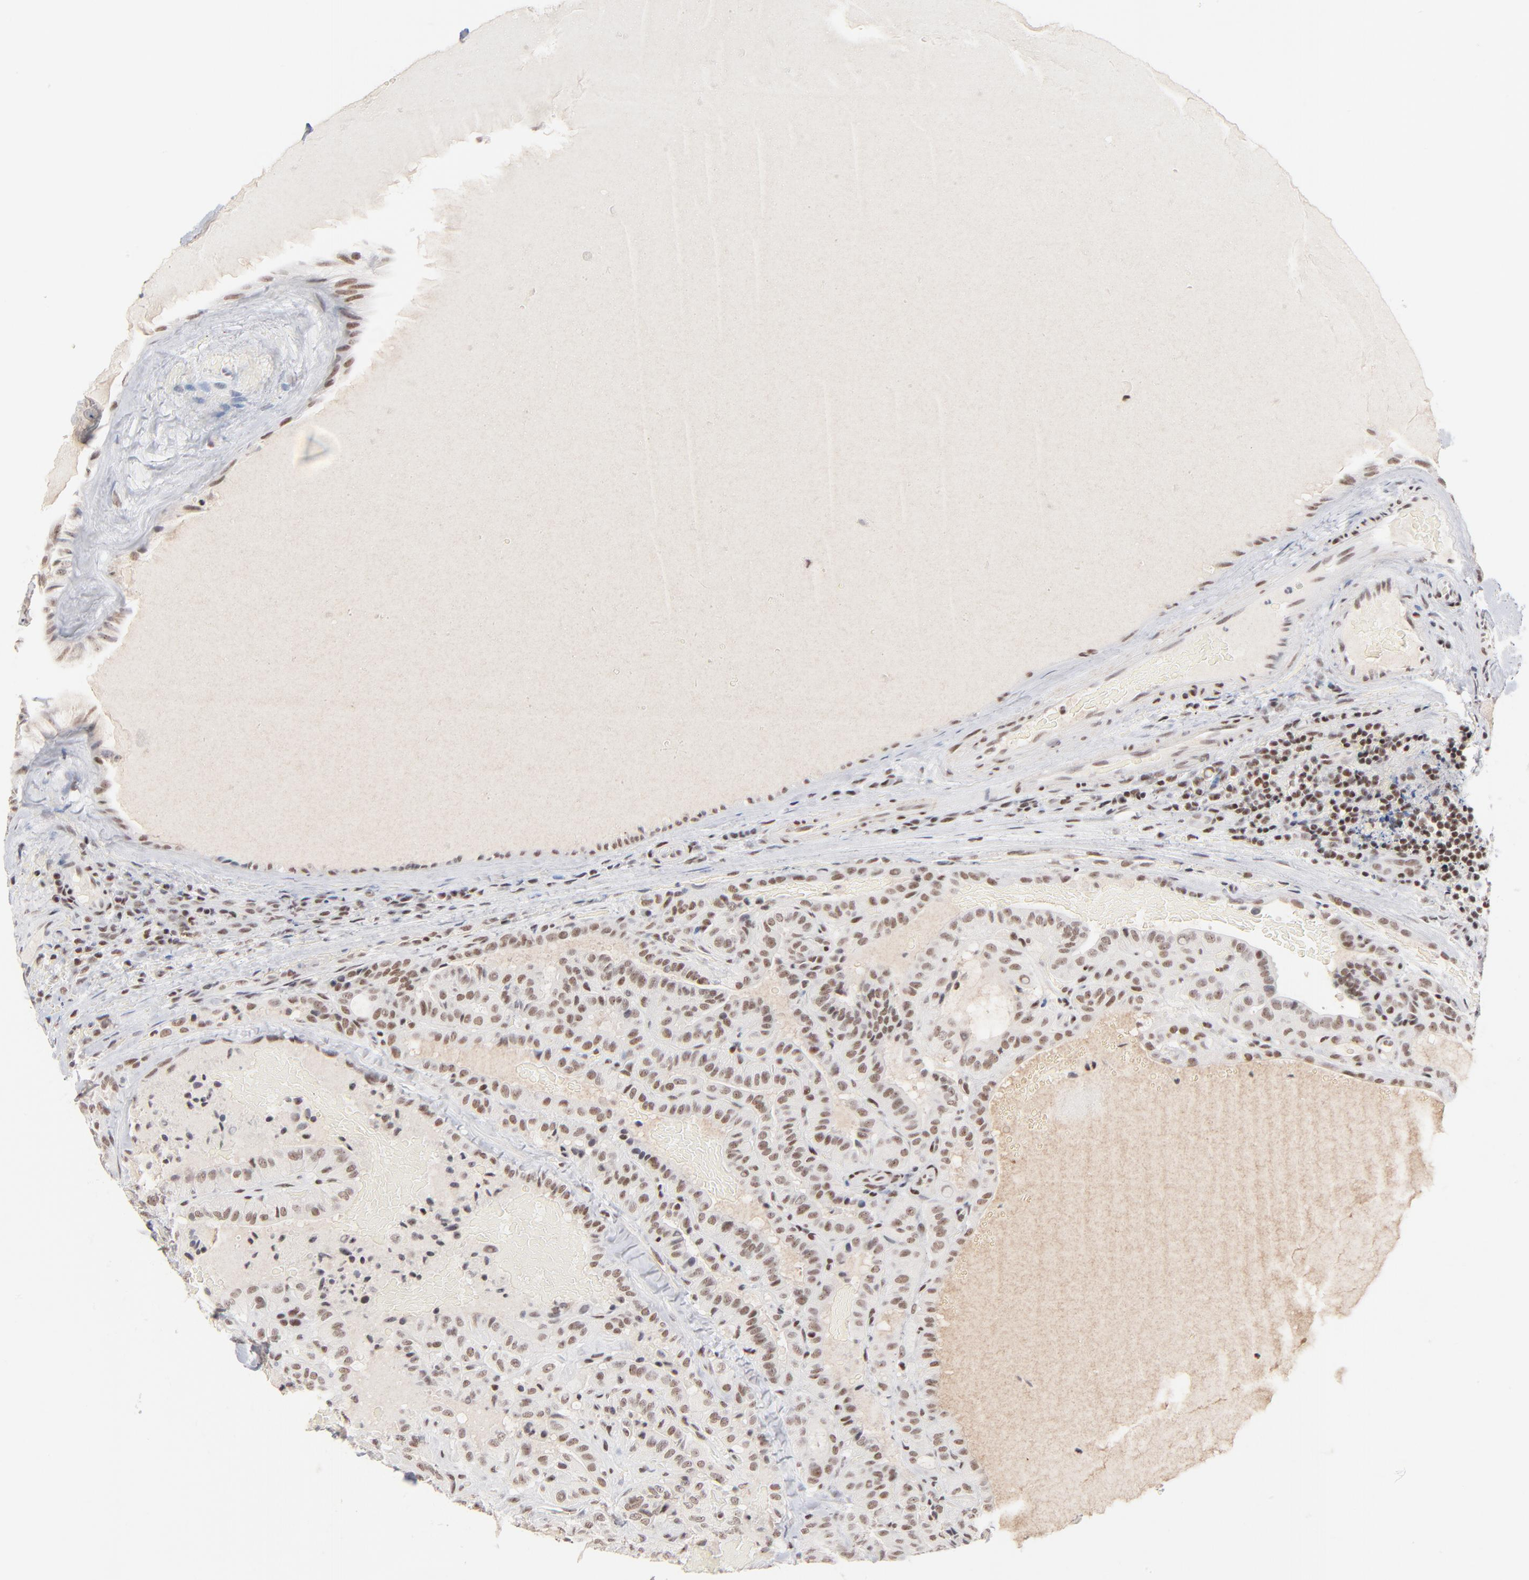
{"staining": {"intensity": "weak", "quantity": ">75%", "location": "nuclear"}, "tissue": "thyroid cancer", "cell_type": "Tumor cells", "image_type": "cancer", "snomed": [{"axis": "morphology", "description": "Papillary adenocarcinoma, NOS"}, {"axis": "topography", "description": "Thyroid gland"}], "caption": "High-power microscopy captured an immunohistochemistry (IHC) image of thyroid cancer (papillary adenocarcinoma), revealing weak nuclear positivity in about >75% of tumor cells. Using DAB (brown) and hematoxylin (blue) stains, captured at high magnification using brightfield microscopy.", "gene": "ZNF143", "patient": {"sex": "male", "age": 77}}